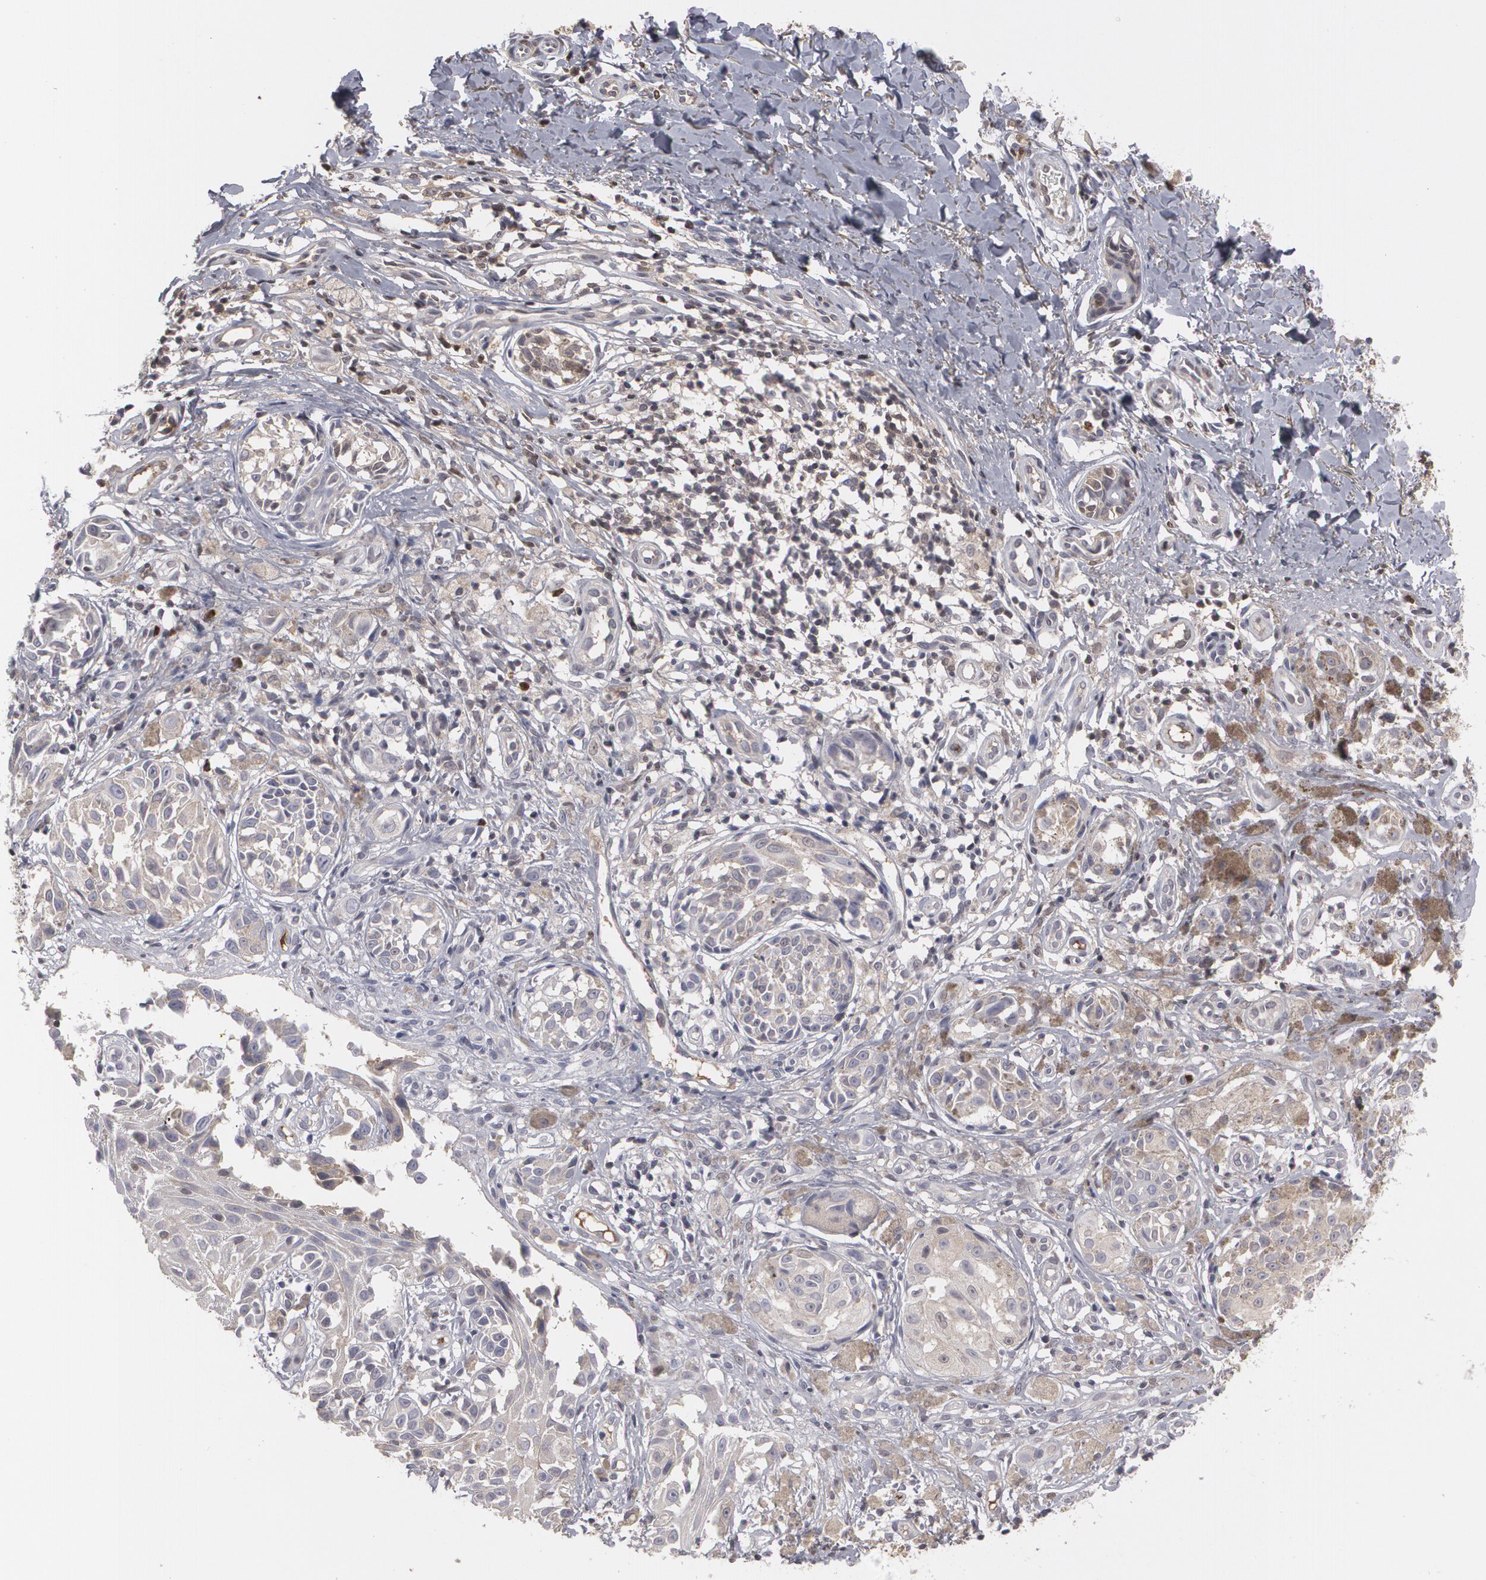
{"staining": {"intensity": "weak", "quantity": "25%-75%", "location": "cytoplasmic/membranous"}, "tissue": "melanoma", "cell_type": "Tumor cells", "image_type": "cancer", "snomed": [{"axis": "morphology", "description": "Malignant melanoma, NOS"}, {"axis": "topography", "description": "Skin"}], "caption": "Immunohistochemical staining of malignant melanoma exhibits low levels of weak cytoplasmic/membranous staining in about 25%-75% of tumor cells.", "gene": "LRG1", "patient": {"sex": "male", "age": 67}}